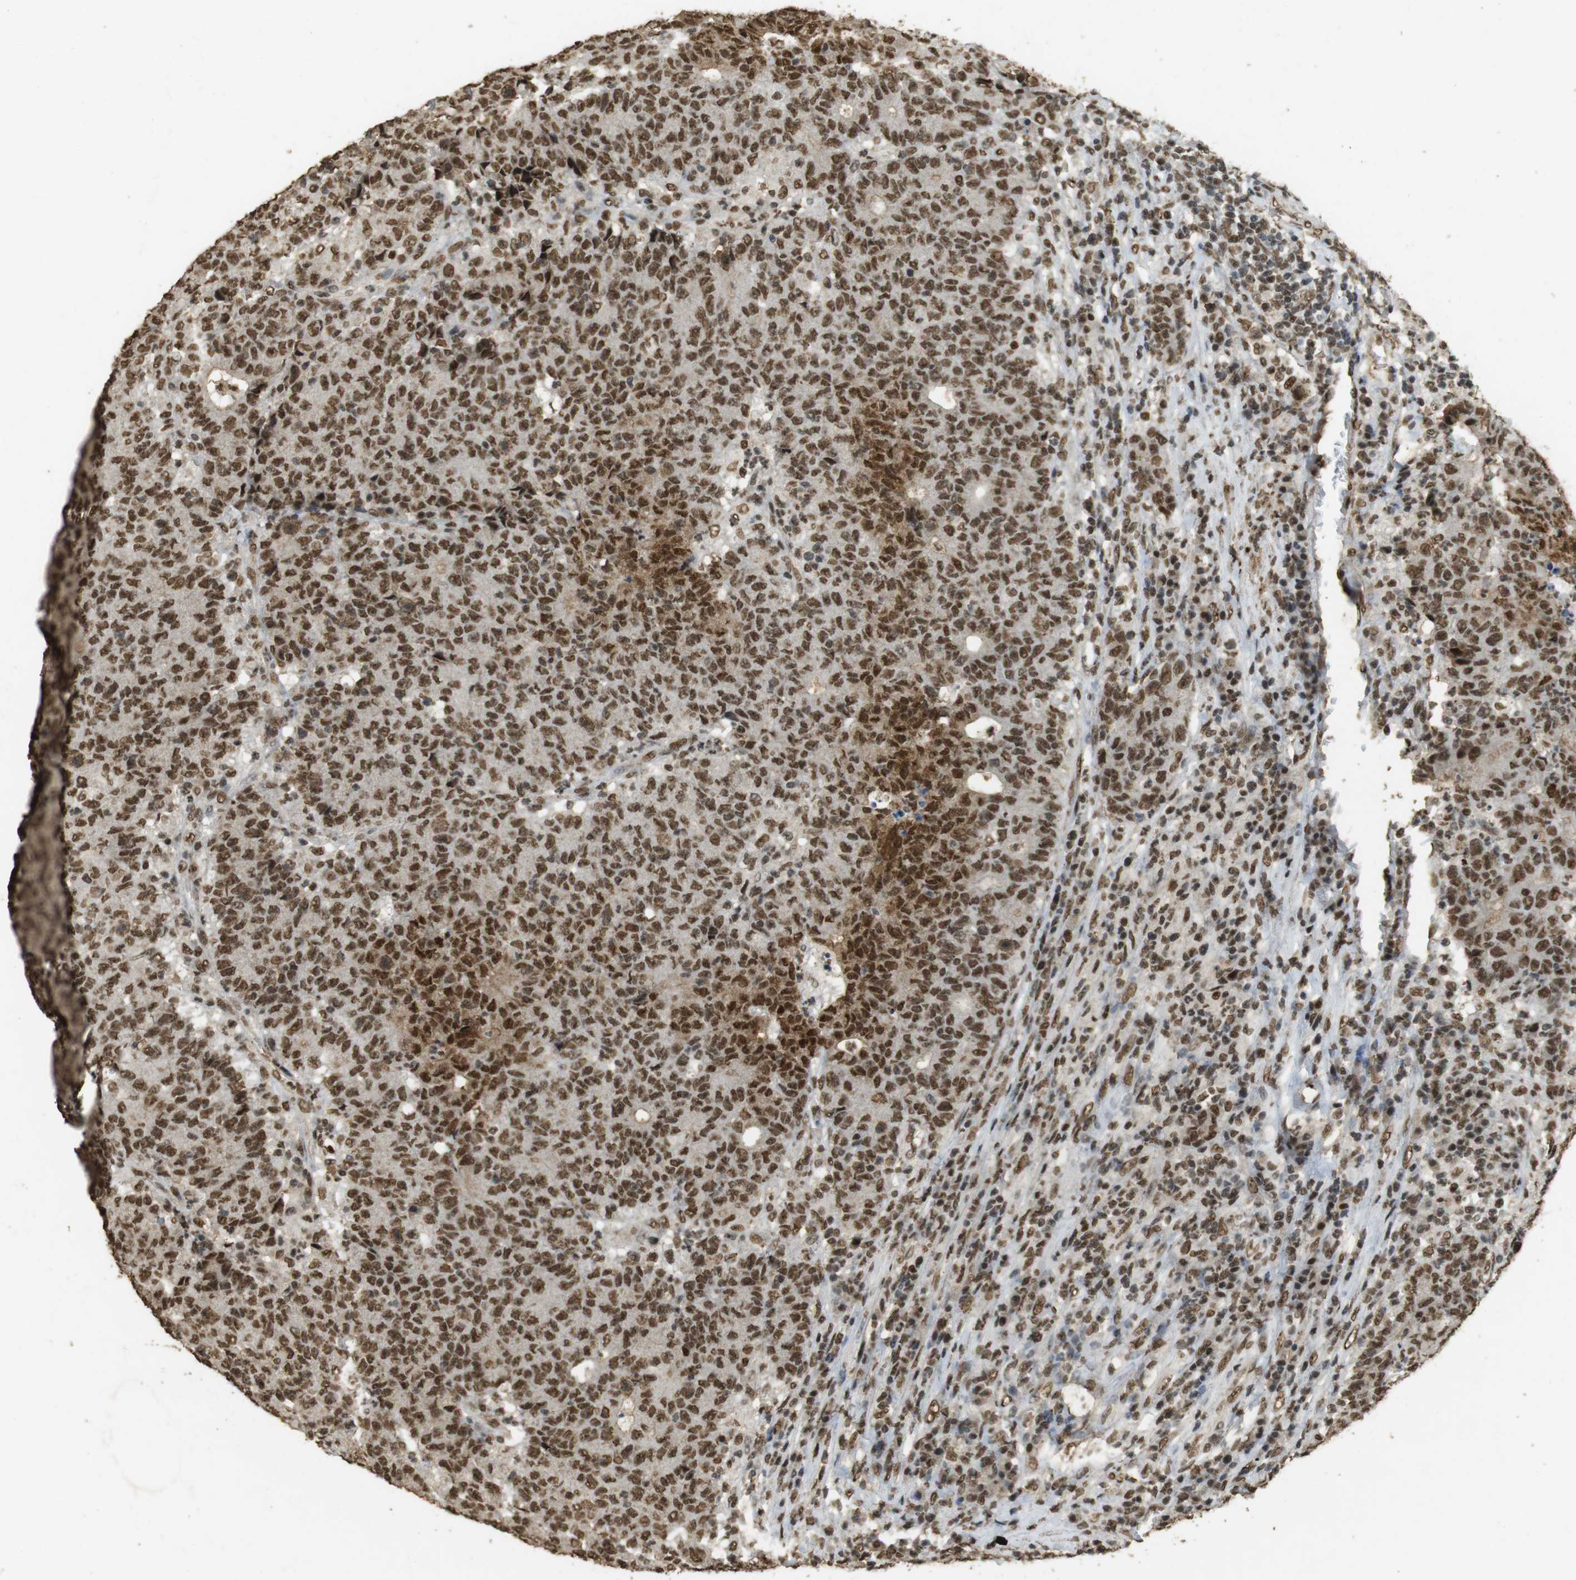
{"staining": {"intensity": "strong", "quantity": ">75%", "location": "cytoplasmic/membranous,nuclear"}, "tissue": "colorectal cancer", "cell_type": "Tumor cells", "image_type": "cancer", "snomed": [{"axis": "morphology", "description": "Normal tissue, NOS"}, {"axis": "morphology", "description": "Adenocarcinoma, NOS"}, {"axis": "topography", "description": "Colon"}], "caption": "Immunohistochemistry (IHC) of colorectal cancer demonstrates high levels of strong cytoplasmic/membranous and nuclear staining in approximately >75% of tumor cells. The protein of interest is stained brown, and the nuclei are stained in blue (DAB IHC with brightfield microscopy, high magnification).", "gene": "GATA4", "patient": {"sex": "female", "age": 75}}